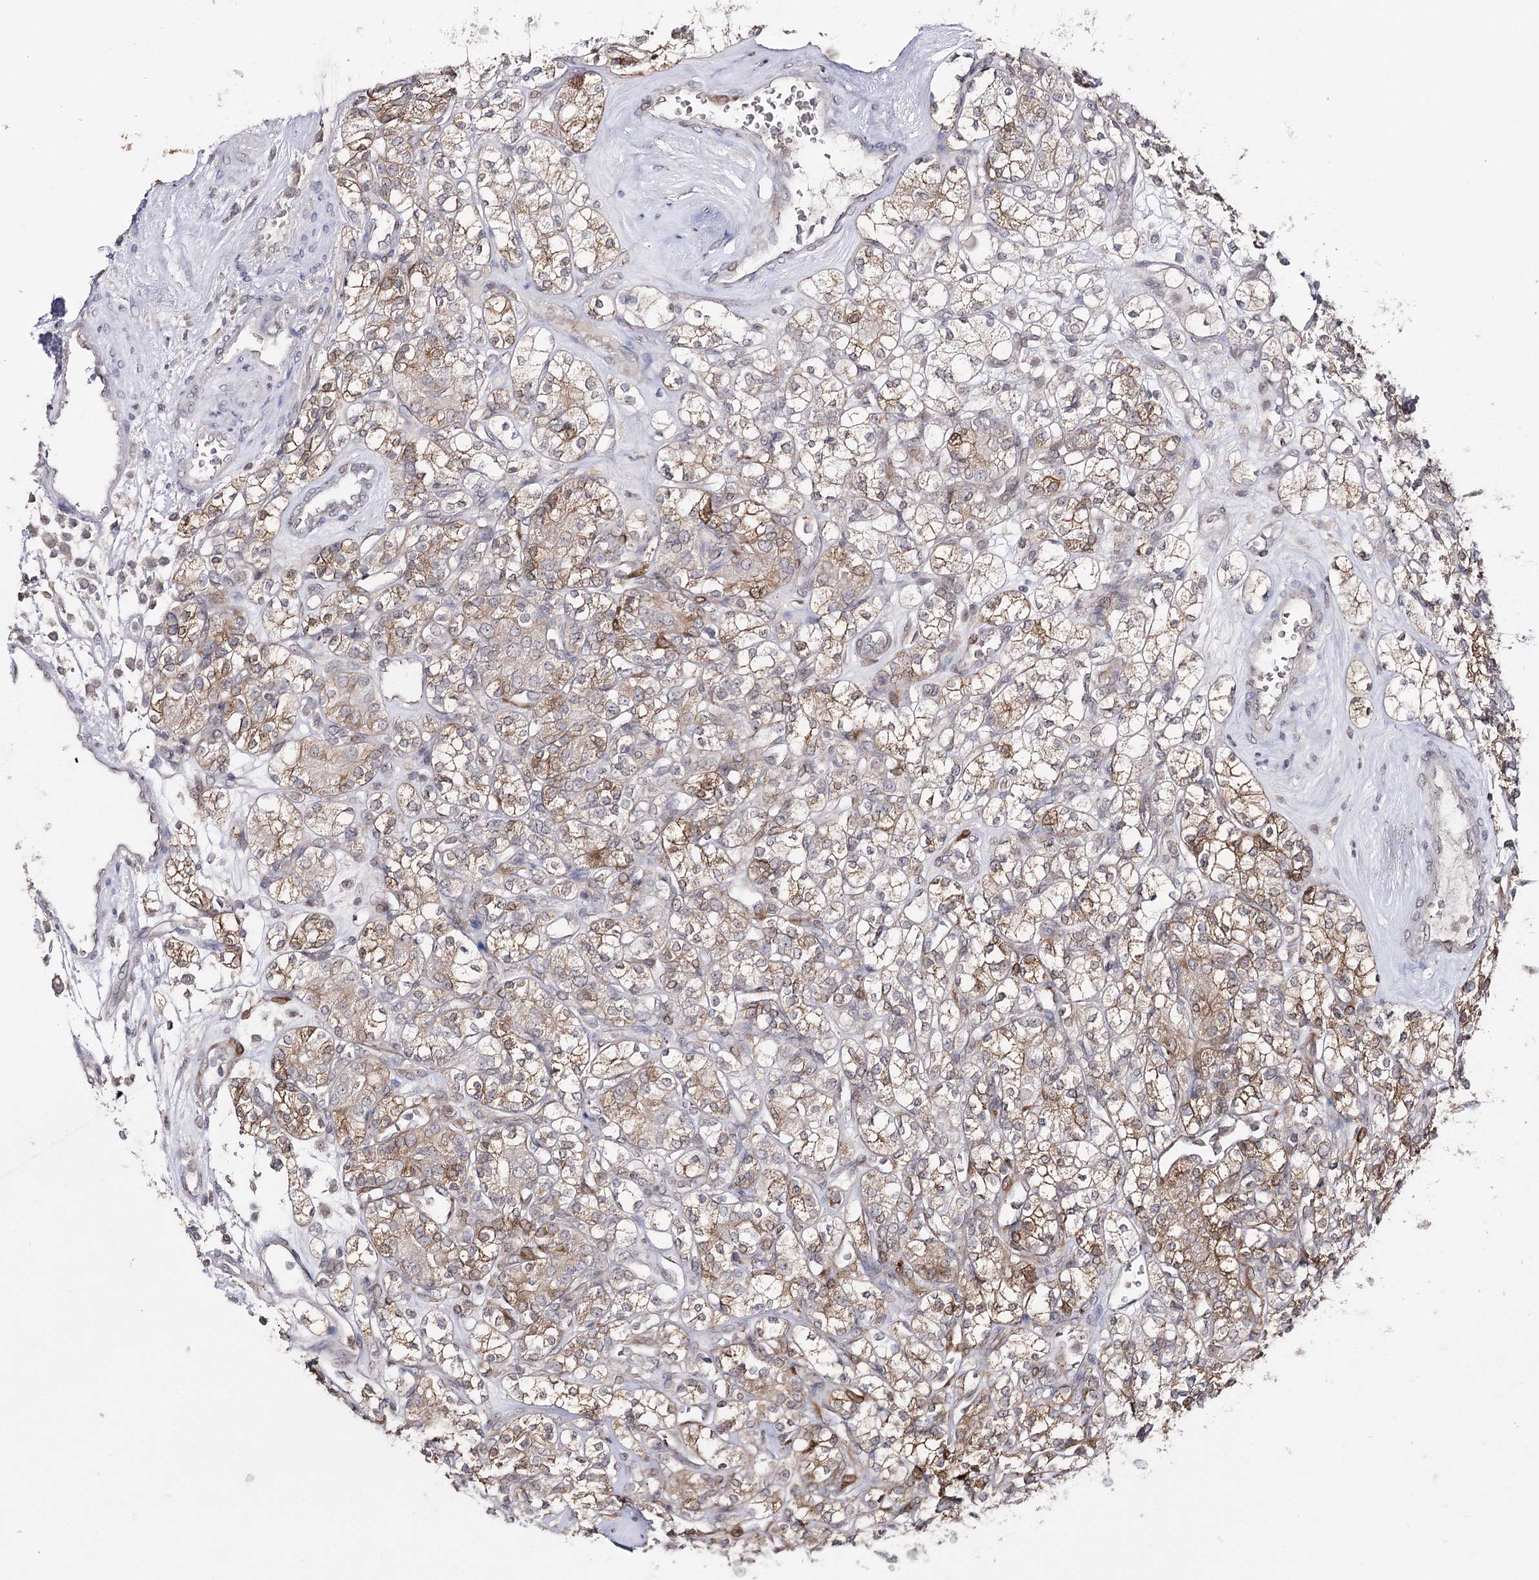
{"staining": {"intensity": "moderate", "quantity": ">75%", "location": "cytoplasmic/membranous"}, "tissue": "renal cancer", "cell_type": "Tumor cells", "image_type": "cancer", "snomed": [{"axis": "morphology", "description": "Adenocarcinoma, NOS"}, {"axis": "topography", "description": "Kidney"}], "caption": "Human renal adenocarcinoma stained with a protein marker displays moderate staining in tumor cells.", "gene": "HSD11B2", "patient": {"sex": "male", "age": 77}}